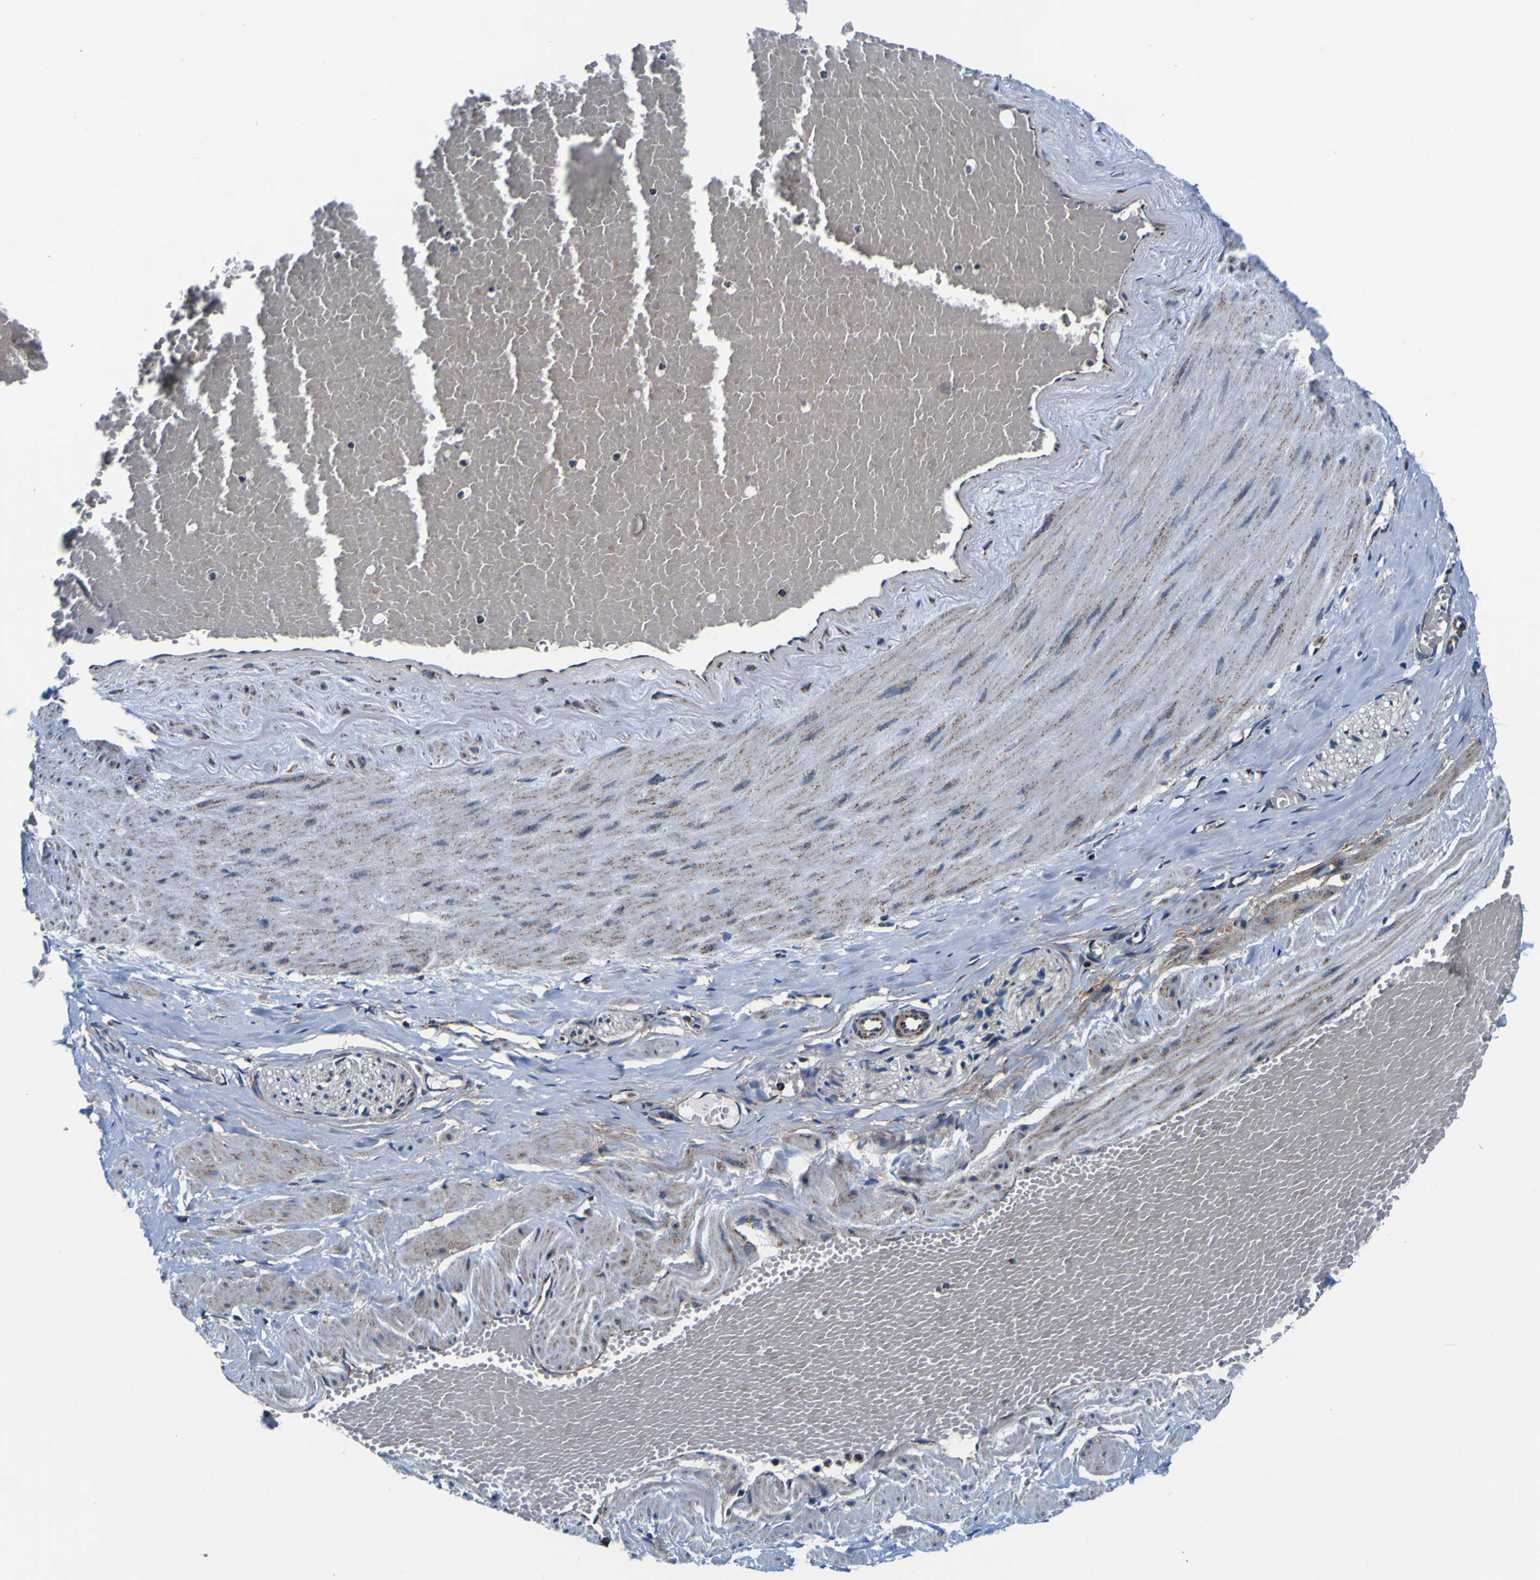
{"staining": {"intensity": "negative", "quantity": "none", "location": "none"}, "tissue": "adipose tissue", "cell_type": "Adipocytes", "image_type": "normal", "snomed": [{"axis": "morphology", "description": "Normal tissue, NOS"}, {"axis": "topography", "description": "Soft tissue"}, {"axis": "topography", "description": "Vascular tissue"}], "caption": "A micrograph of adipose tissue stained for a protein demonstrates no brown staining in adipocytes.", "gene": "PTRH2", "patient": {"sex": "female", "age": 35}}